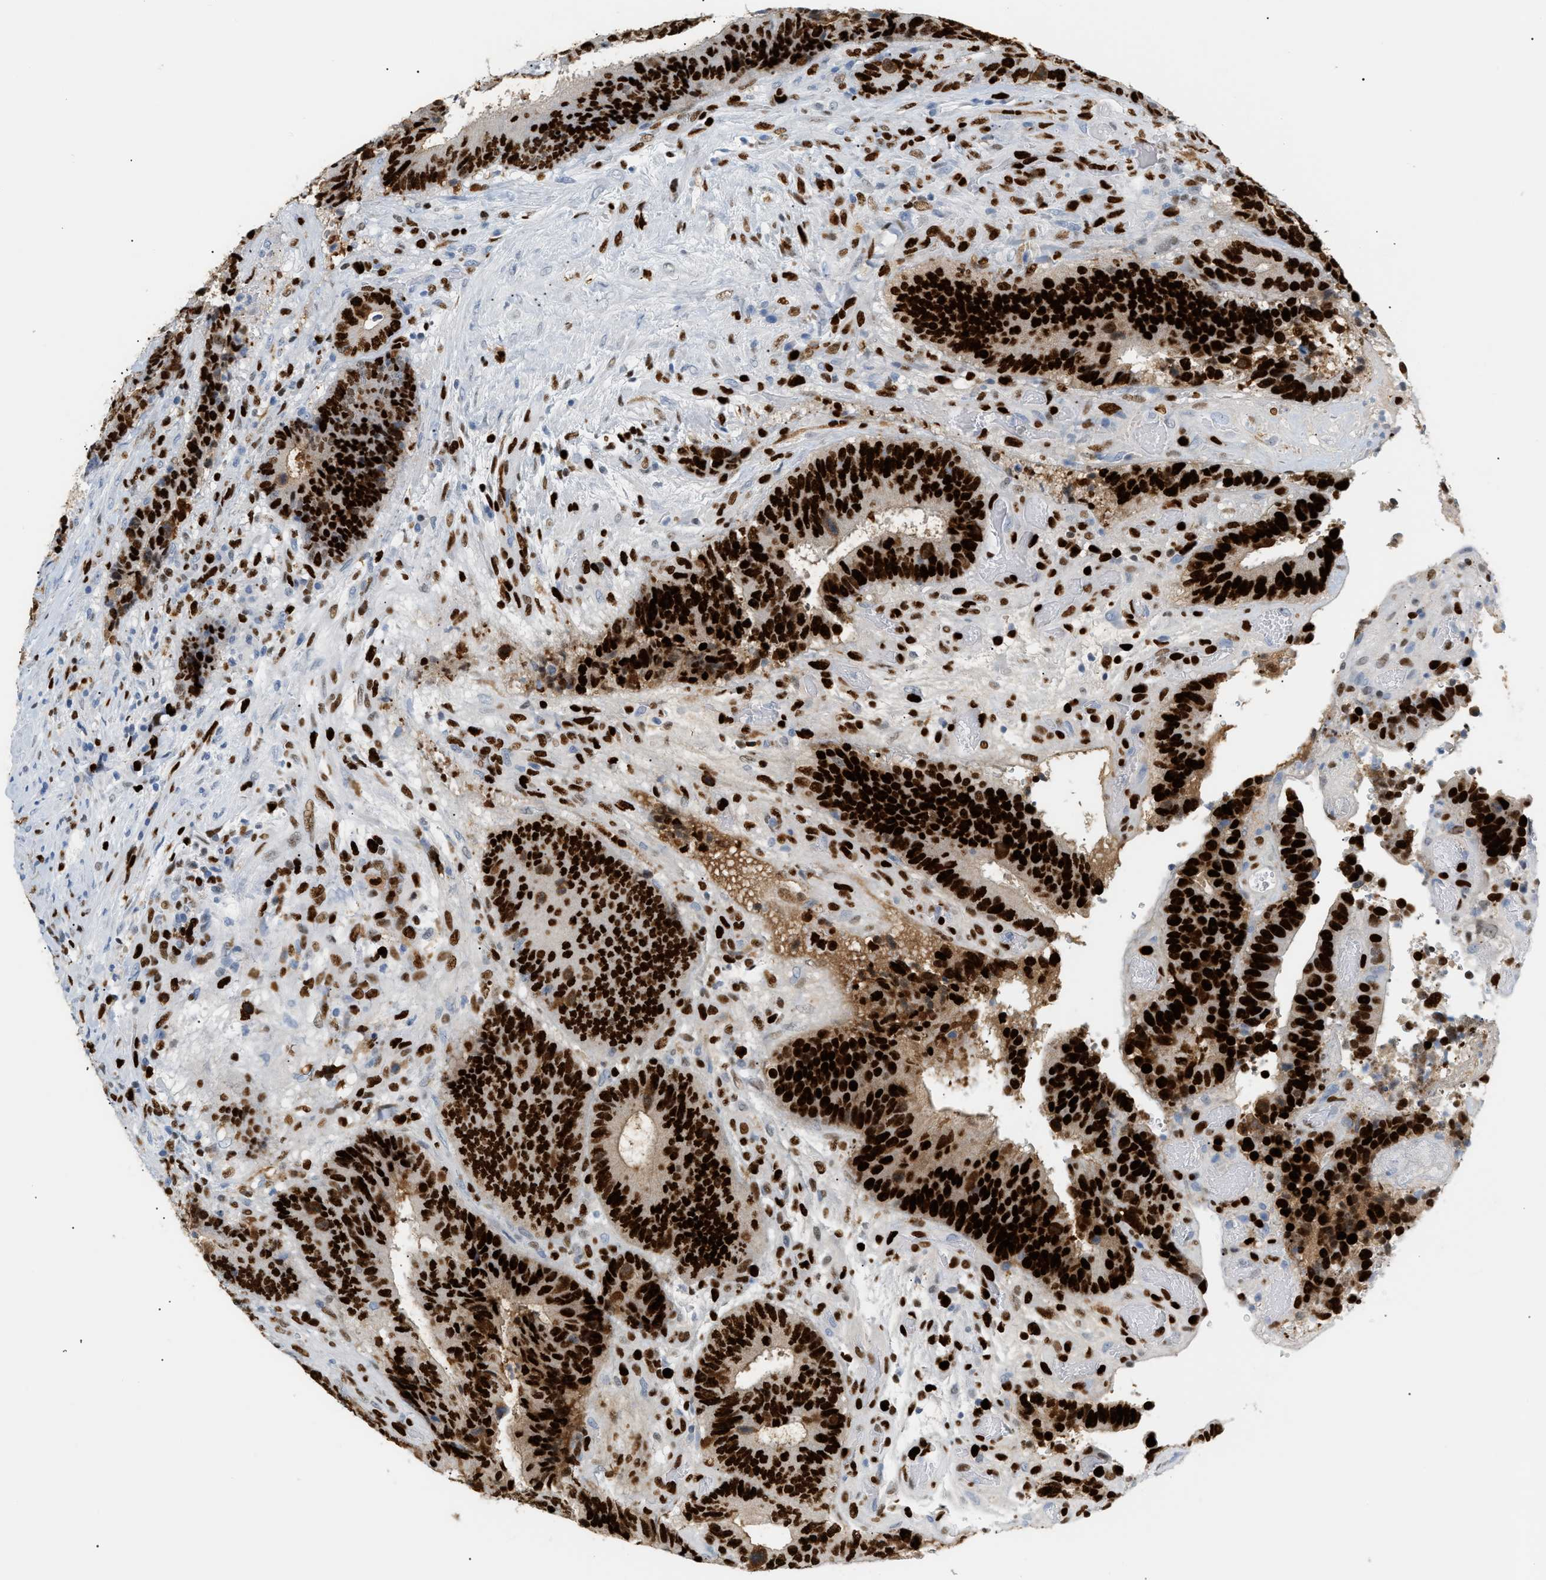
{"staining": {"intensity": "strong", "quantity": ">75%", "location": "nuclear"}, "tissue": "colorectal cancer", "cell_type": "Tumor cells", "image_type": "cancer", "snomed": [{"axis": "morphology", "description": "Adenocarcinoma, NOS"}, {"axis": "topography", "description": "Rectum"}], "caption": "Colorectal cancer (adenocarcinoma) stained with a brown dye exhibits strong nuclear positive expression in approximately >75% of tumor cells.", "gene": "MCM7", "patient": {"sex": "male", "age": 72}}